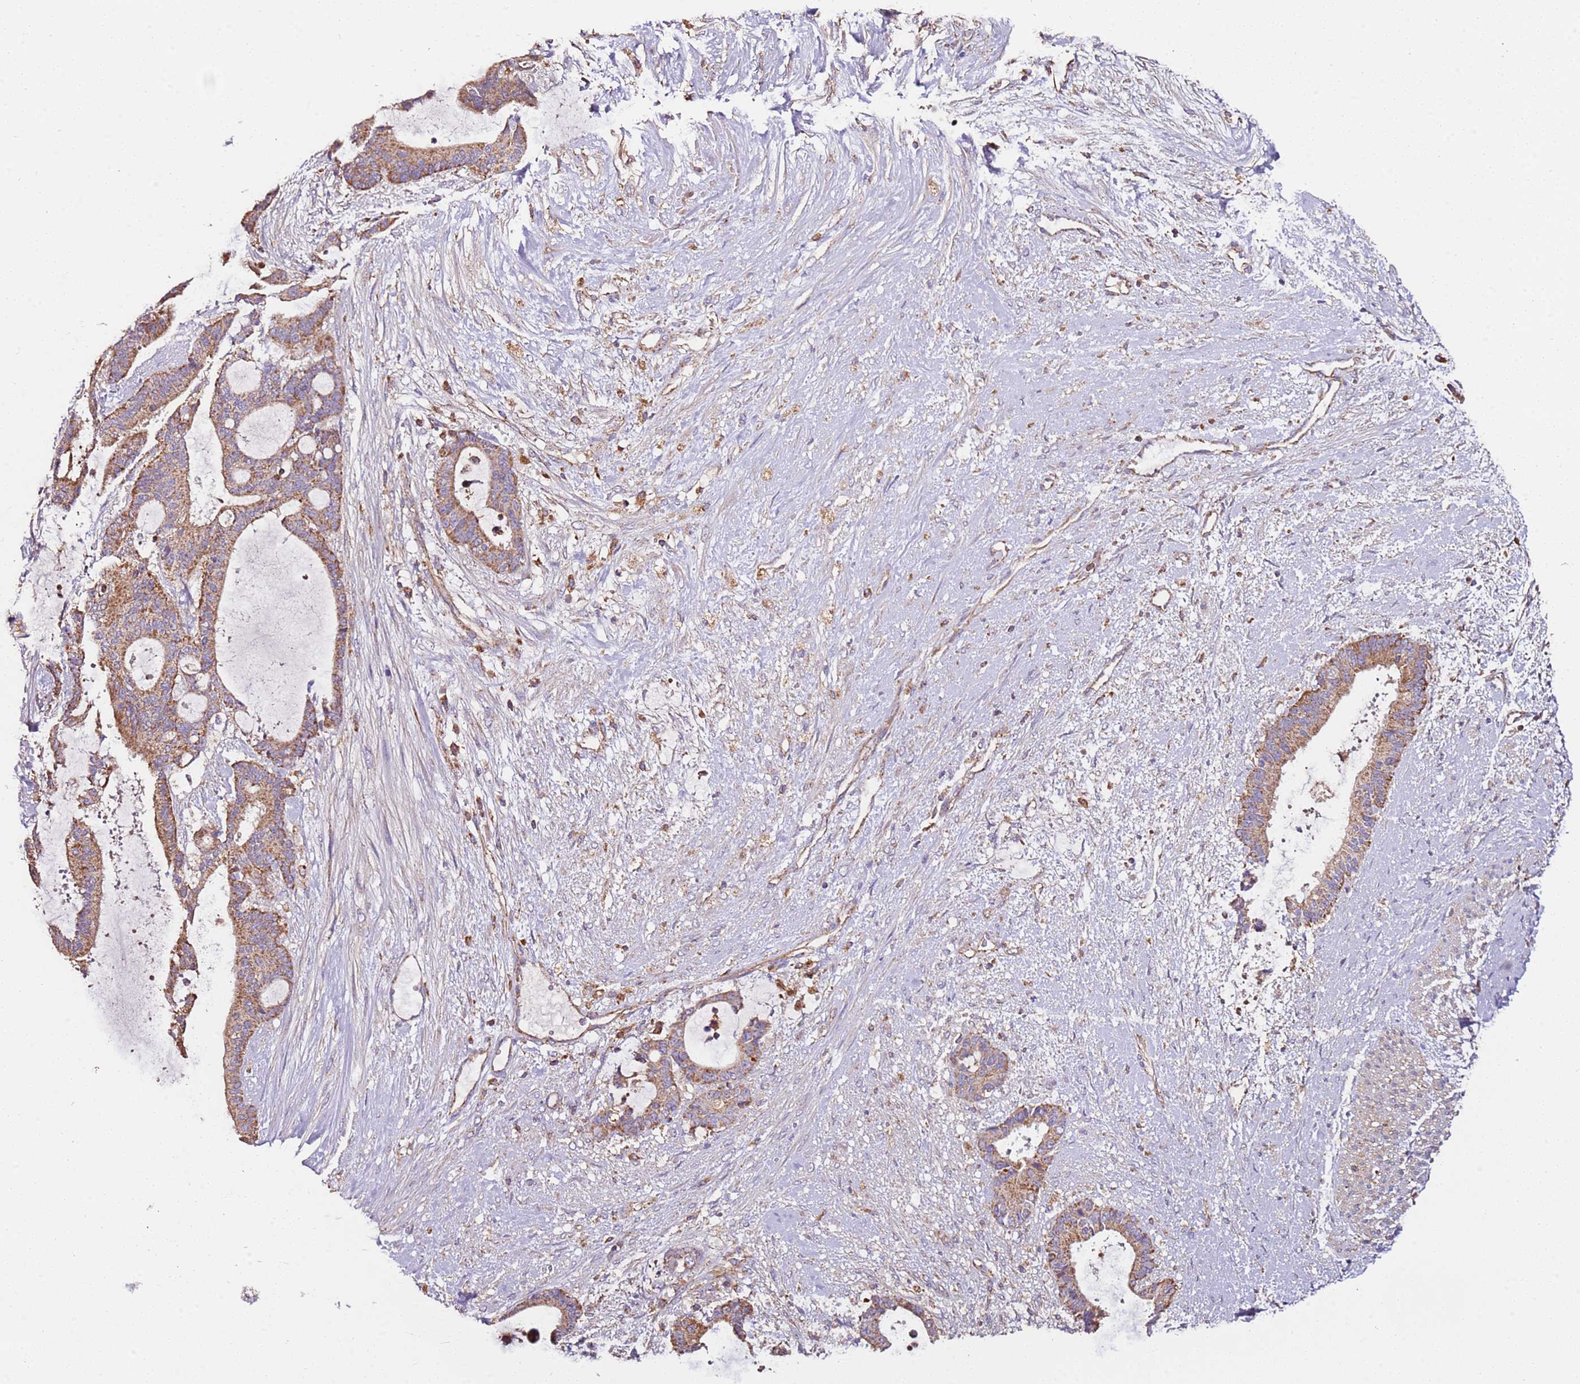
{"staining": {"intensity": "moderate", "quantity": ">75%", "location": "cytoplasmic/membranous"}, "tissue": "liver cancer", "cell_type": "Tumor cells", "image_type": "cancer", "snomed": [{"axis": "morphology", "description": "Normal tissue, NOS"}, {"axis": "morphology", "description": "Cholangiocarcinoma"}, {"axis": "topography", "description": "Liver"}, {"axis": "topography", "description": "Peripheral nerve tissue"}], "caption": "Tumor cells display medium levels of moderate cytoplasmic/membranous expression in approximately >75% of cells in liver cholangiocarcinoma.", "gene": "RMND5A", "patient": {"sex": "female", "age": 73}}